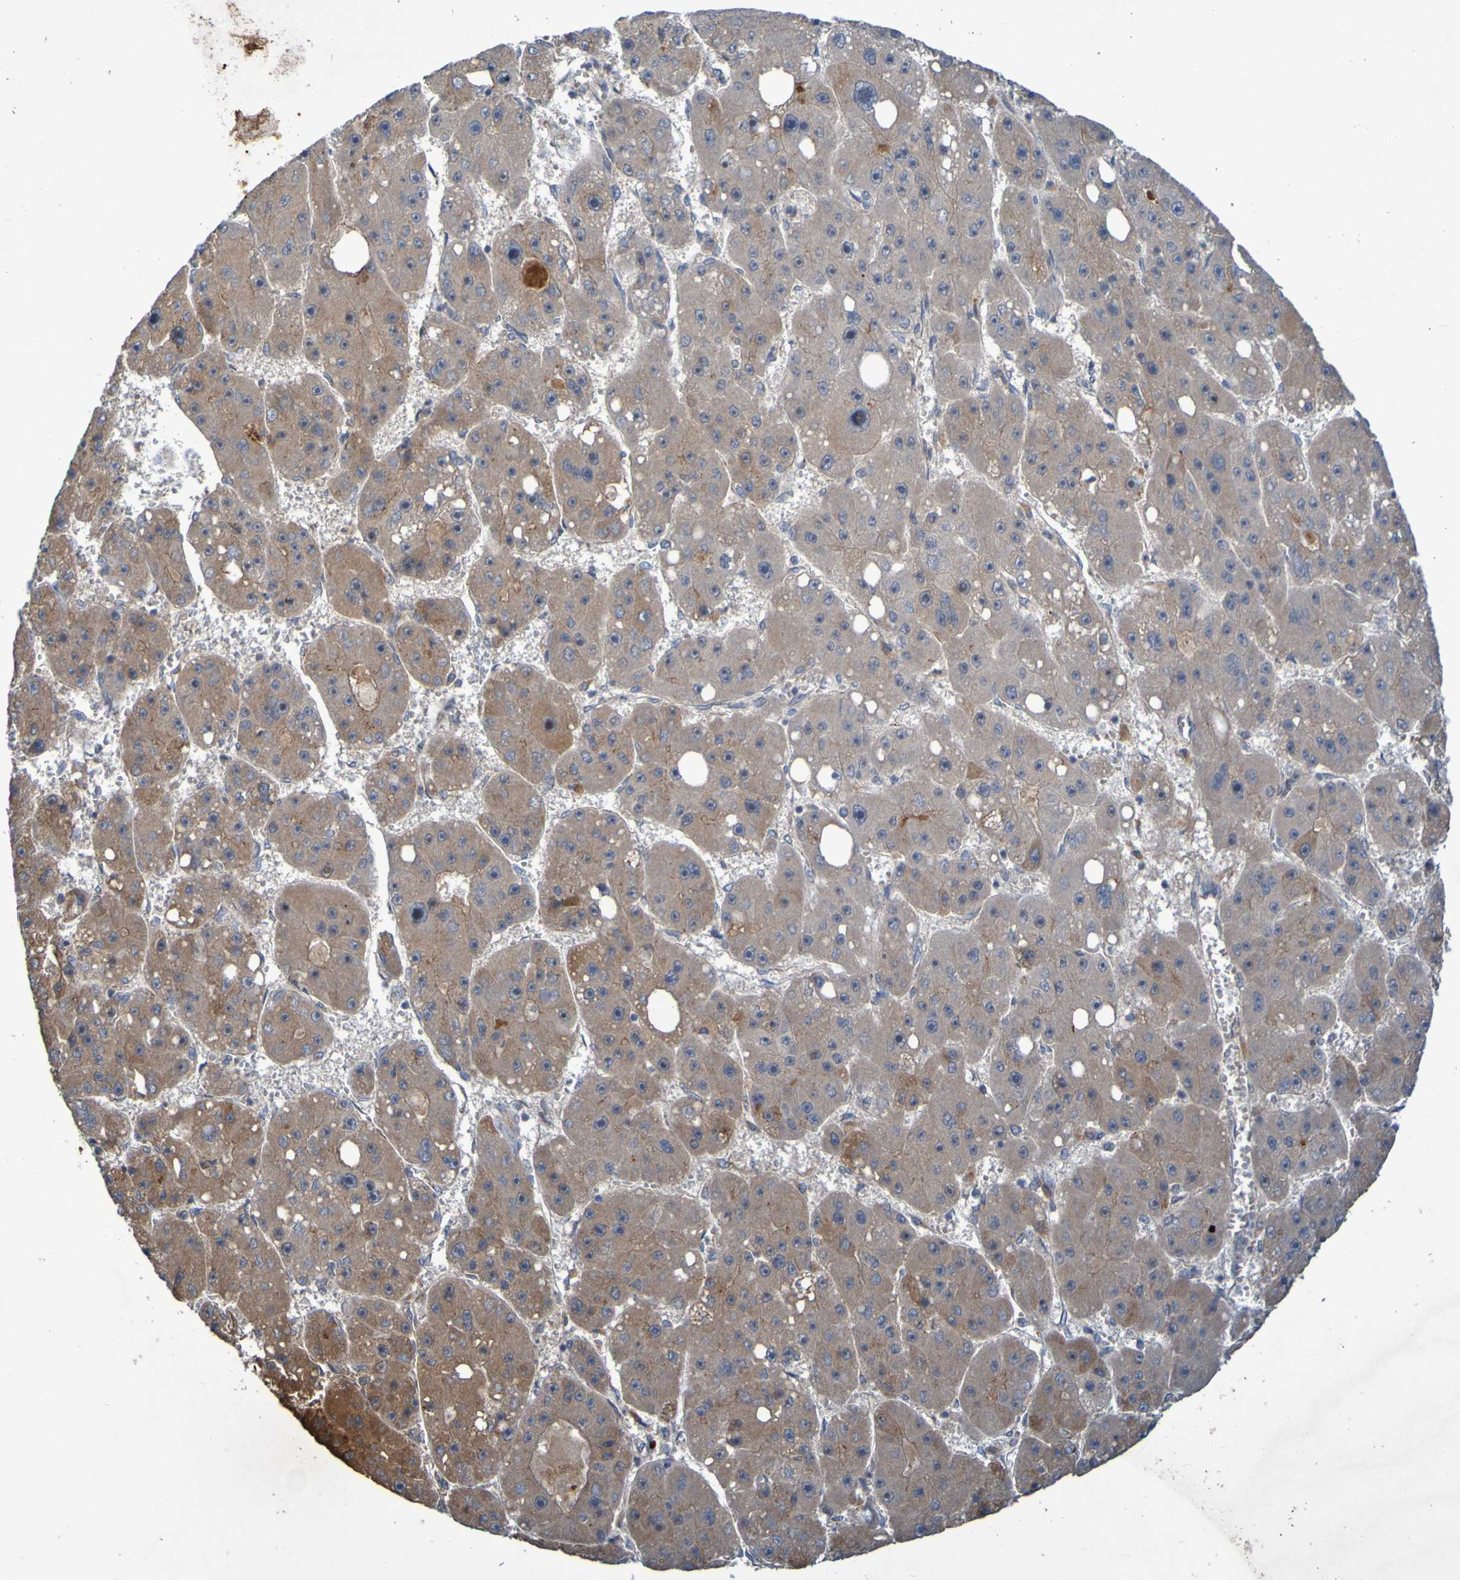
{"staining": {"intensity": "weak", "quantity": ">75%", "location": "cytoplasmic/membranous"}, "tissue": "liver cancer", "cell_type": "Tumor cells", "image_type": "cancer", "snomed": [{"axis": "morphology", "description": "Carcinoma, Hepatocellular, NOS"}, {"axis": "topography", "description": "Liver"}], "caption": "Immunohistochemical staining of liver cancer (hepatocellular carcinoma) exhibits weak cytoplasmic/membranous protein expression in about >75% of tumor cells.", "gene": "ANGPT4", "patient": {"sex": "female", "age": 61}}